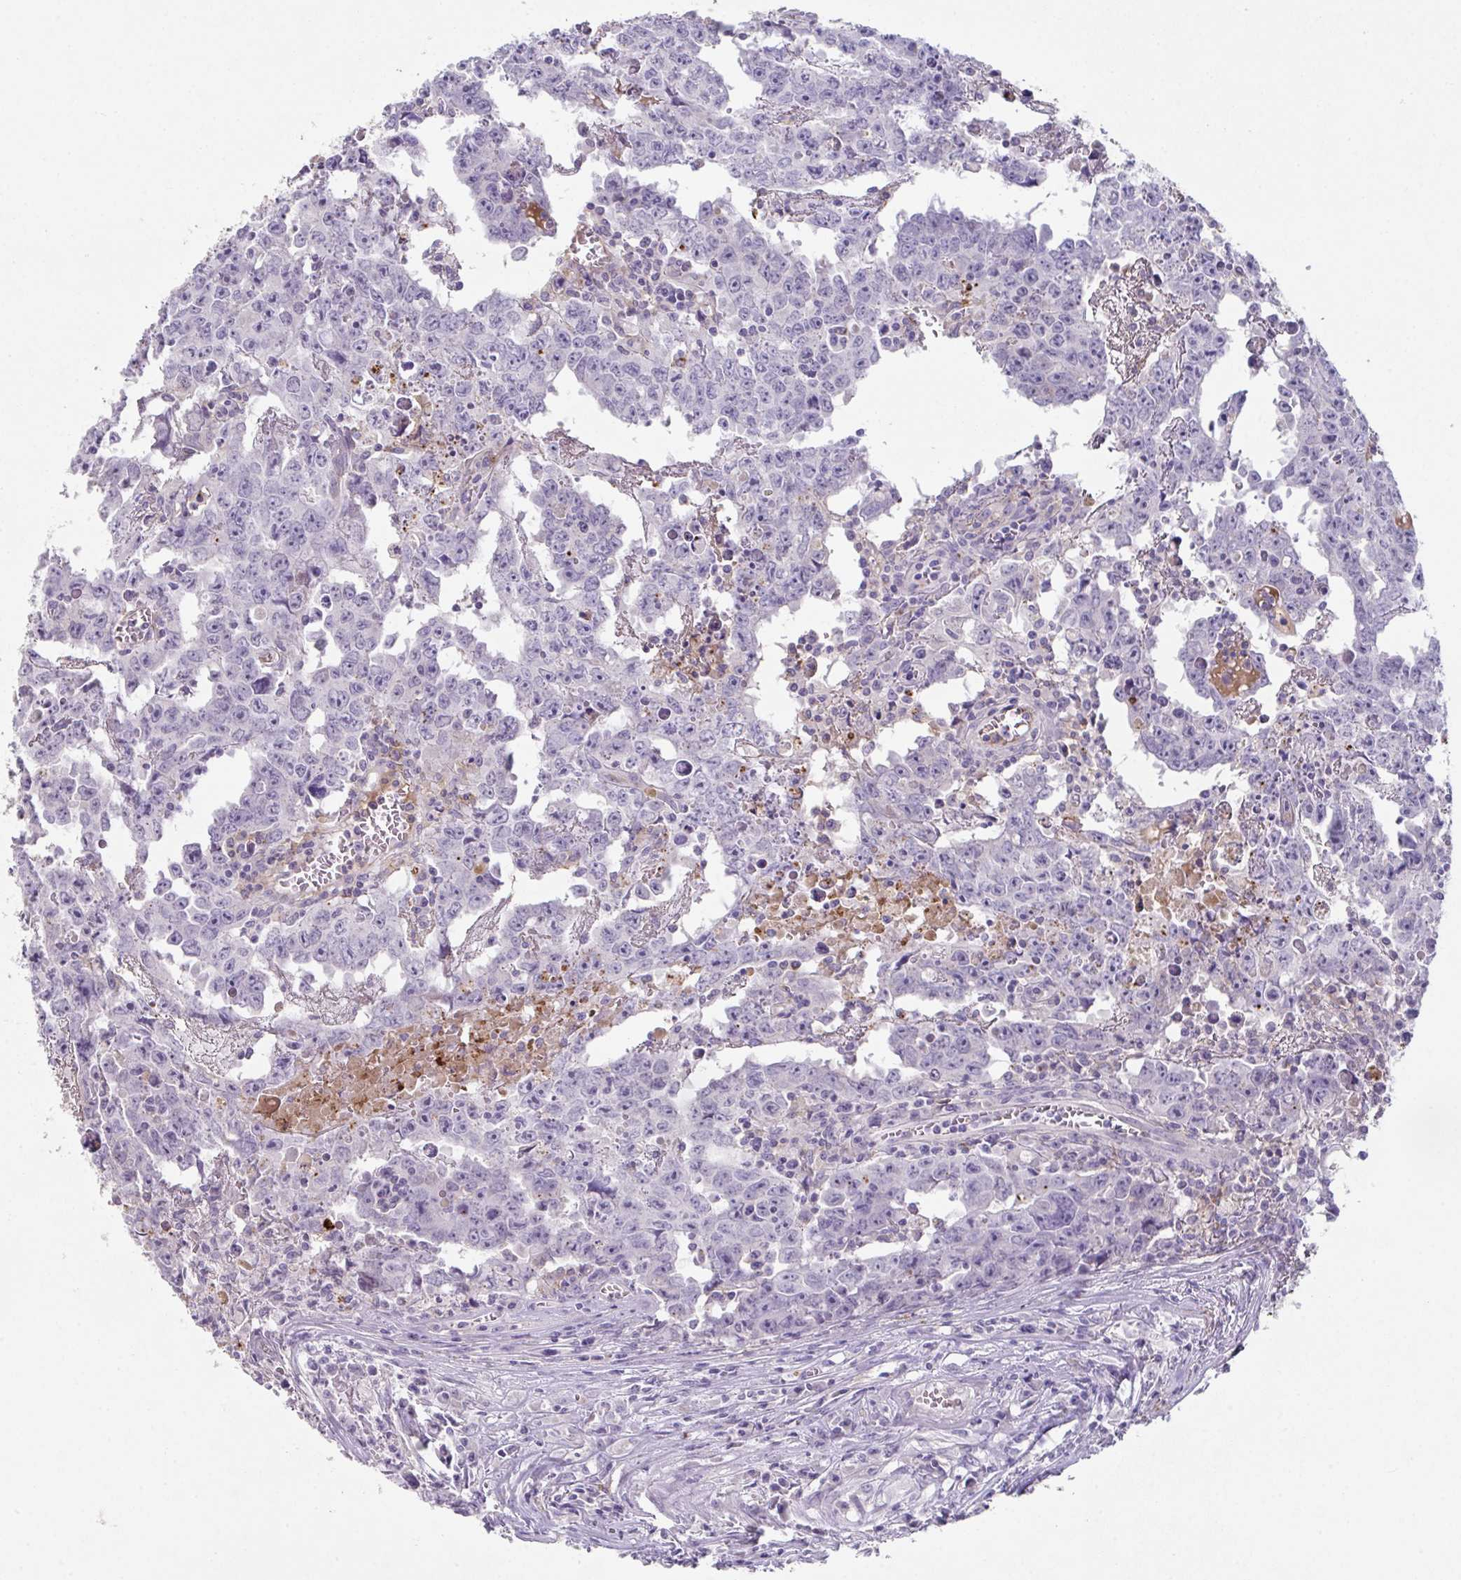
{"staining": {"intensity": "negative", "quantity": "none", "location": "none"}, "tissue": "testis cancer", "cell_type": "Tumor cells", "image_type": "cancer", "snomed": [{"axis": "morphology", "description": "Carcinoma, Embryonal, NOS"}, {"axis": "topography", "description": "Testis"}], "caption": "IHC micrograph of neoplastic tissue: testis cancer stained with DAB (3,3'-diaminobenzidine) displays no significant protein positivity in tumor cells. (Brightfield microscopy of DAB (3,3'-diaminobenzidine) immunohistochemistry at high magnification).", "gene": "ADAM21", "patient": {"sex": "male", "age": 22}}